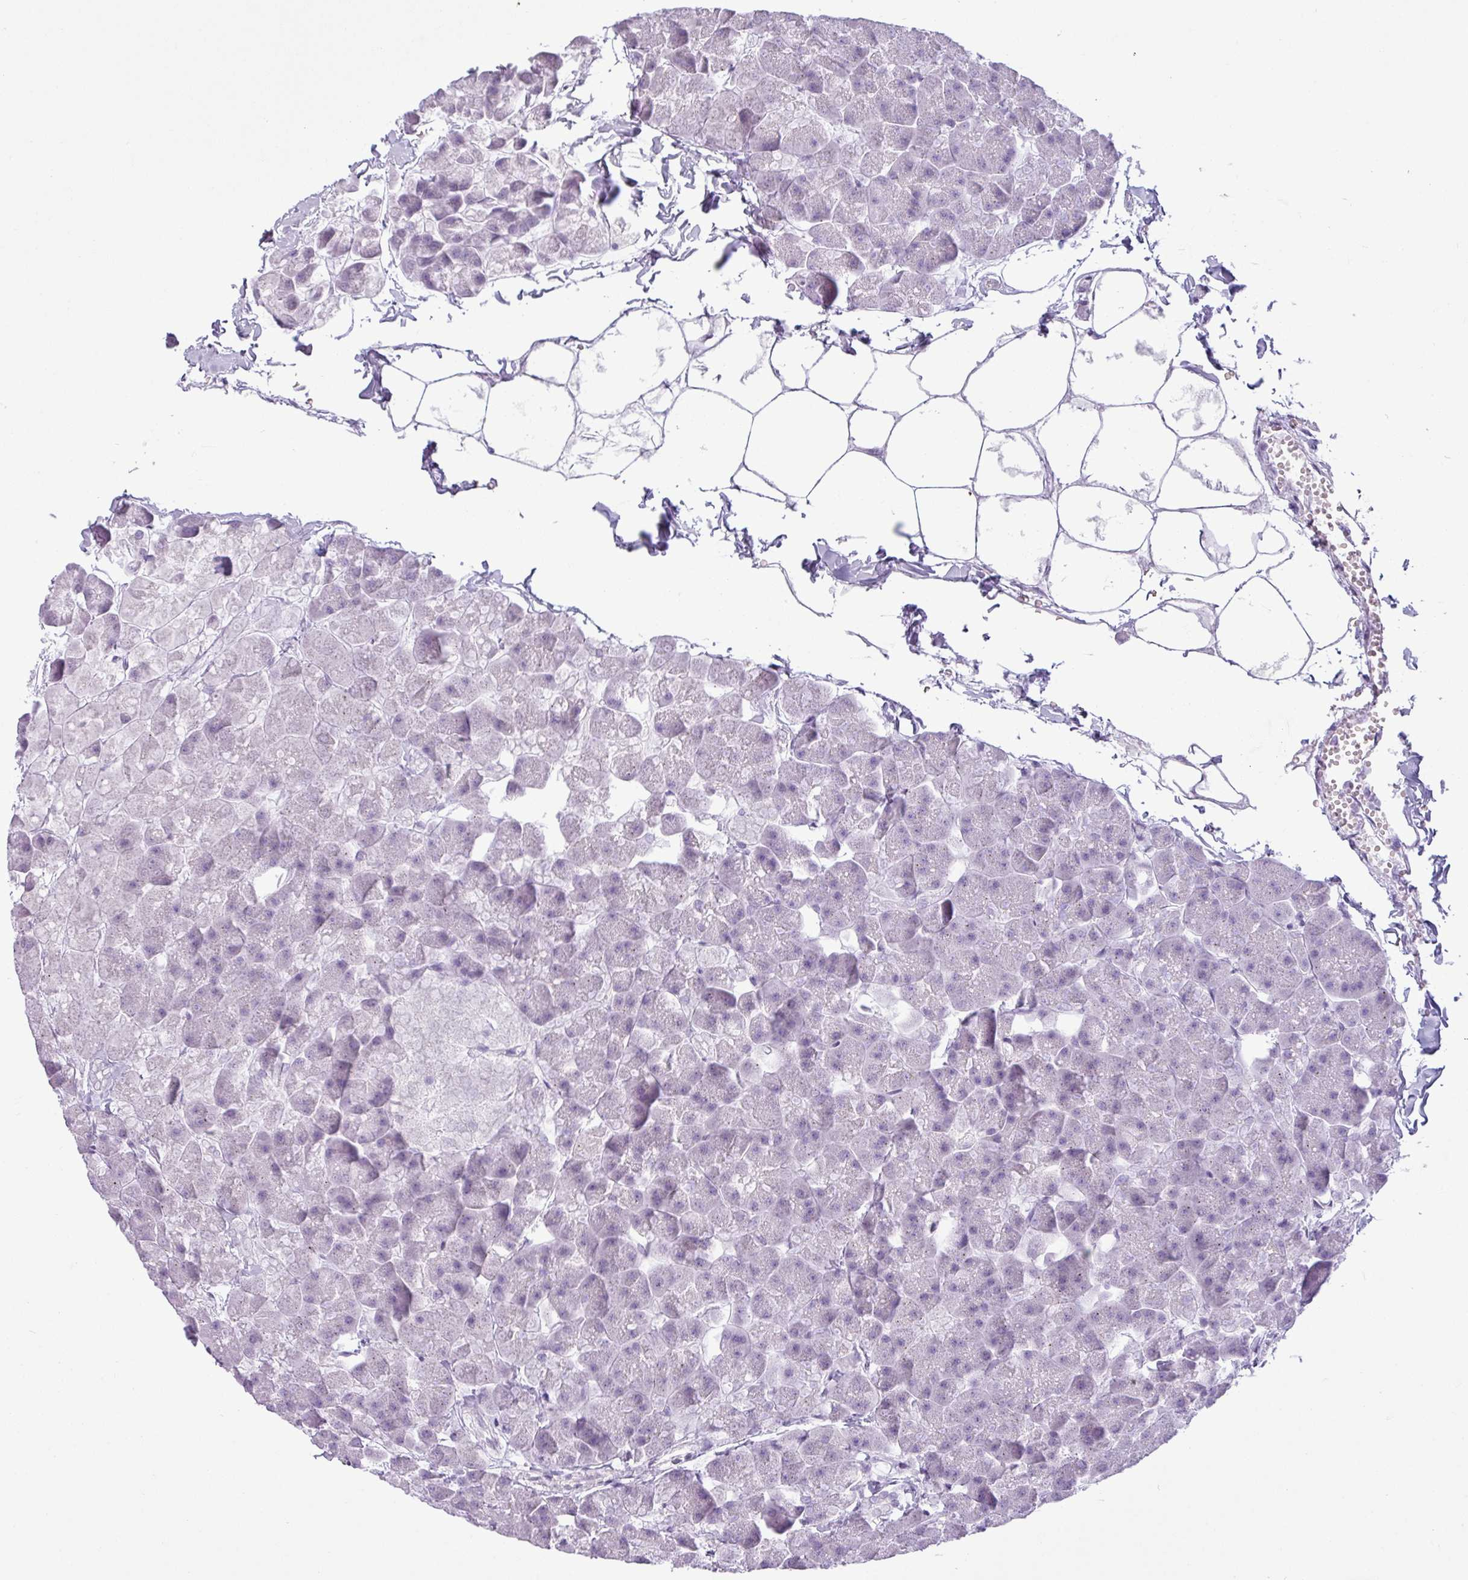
{"staining": {"intensity": "negative", "quantity": "none", "location": "none"}, "tissue": "pancreas", "cell_type": "Exocrine glandular cells", "image_type": "normal", "snomed": [{"axis": "morphology", "description": "Normal tissue, NOS"}, {"axis": "topography", "description": "Pancreas"}], "caption": "Immunohistochemical staining of benign pancreas displays no significant expression in exocrine glandular cells. (Immunohistochemistry (ihc), brightfield microscopy, high magnification).", "gene": "CDH16", "patient": {"sex": "male", "age": 35}}